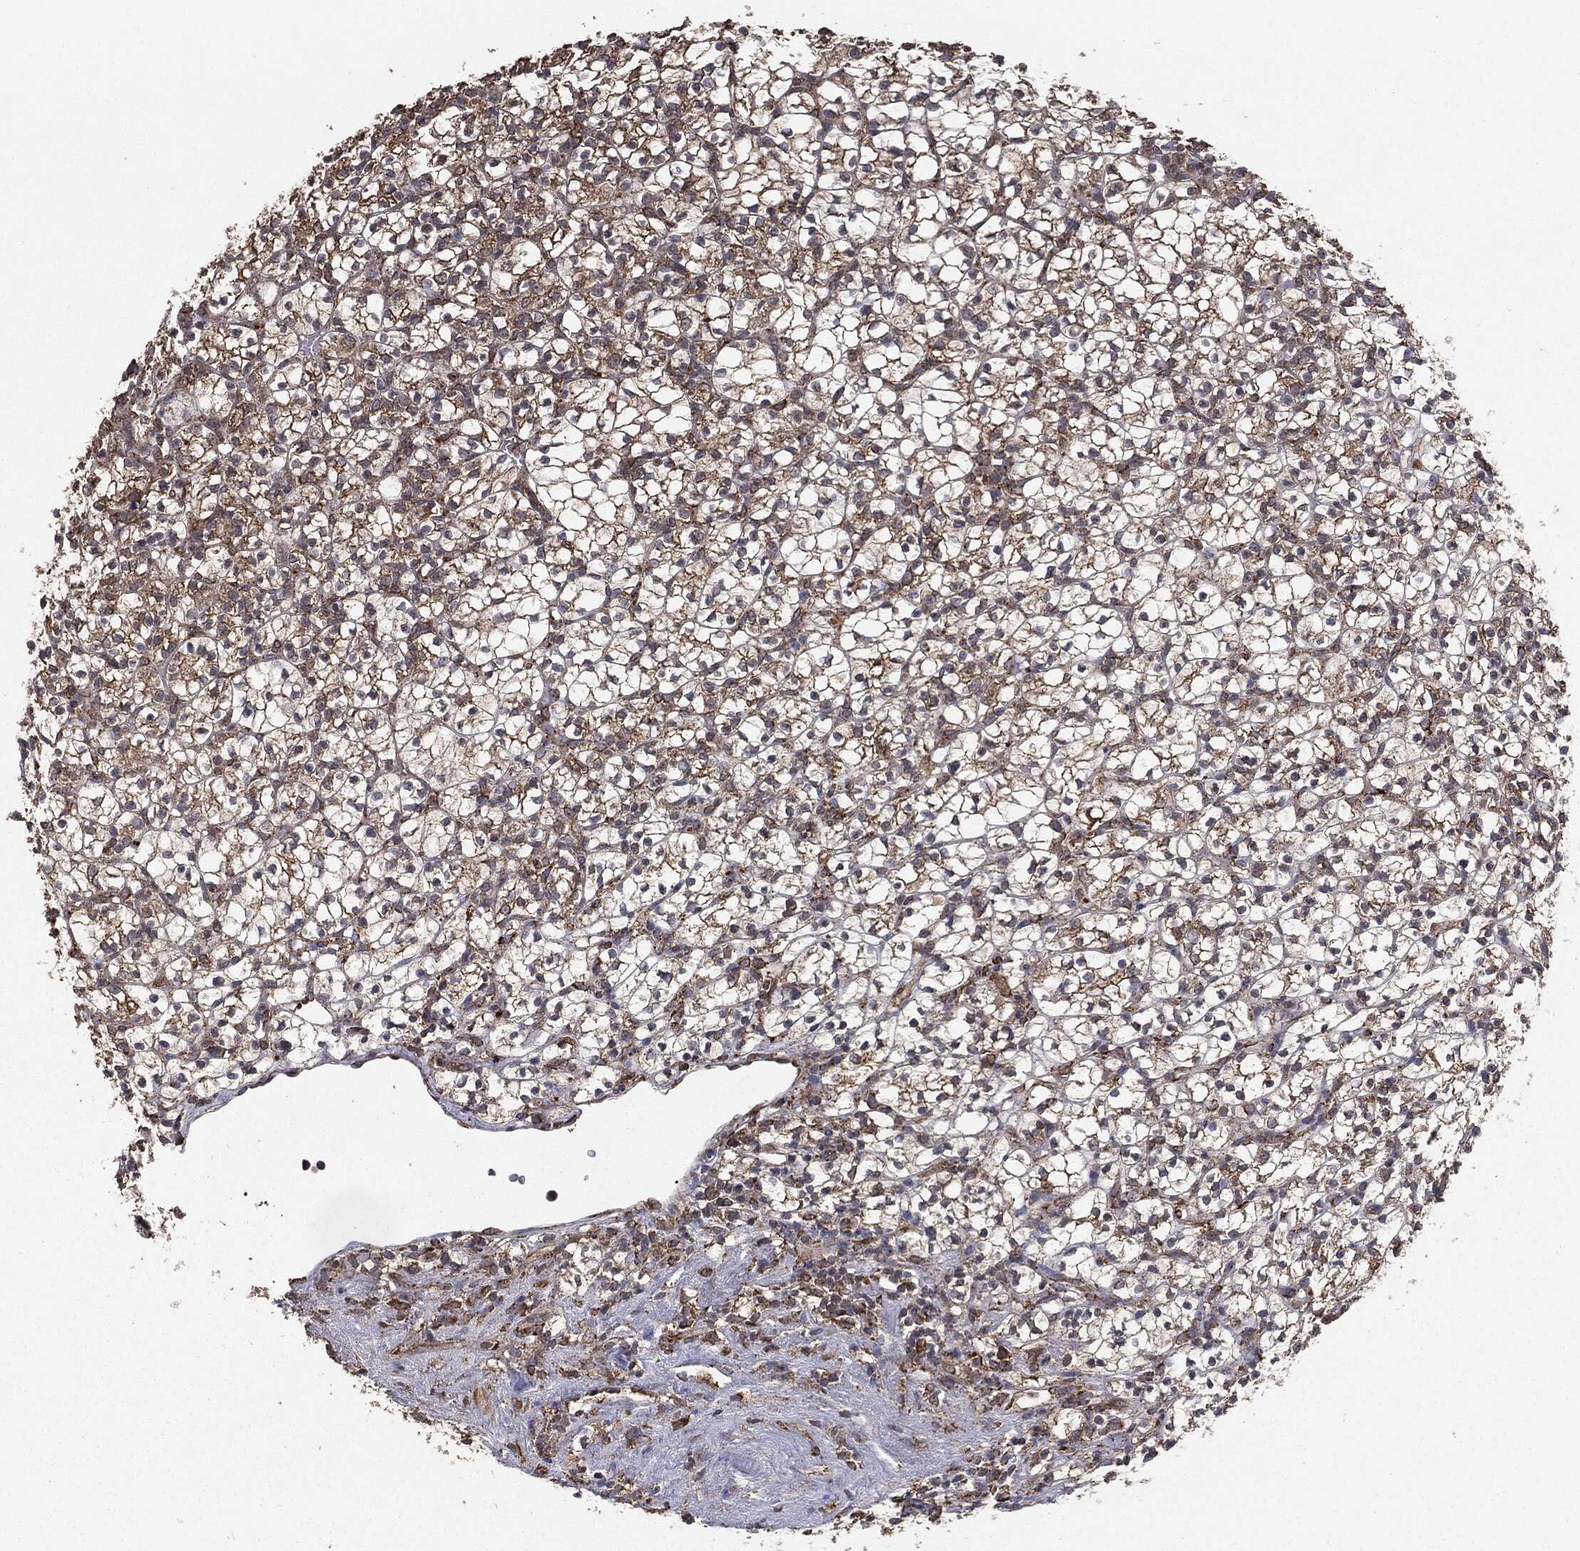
{"staining": {"intensity": "moderate", "quantity": ">75%", "location": "cytoplasmic/membranous"}, "tissue": "renal cancer", "cell_type": "Tumor cells", "image_type": "cancer", "snomed": [{"axis": "morphology", "description": "Adenocarcinoma, NOS"}, {"axis": "topography", "description": "Kidney"}], "caption": "Approximately >75% of tumor cells in human renal cancer (adenocarcinoma) demonstrate moderate cytoplasmic/membranous protein expression as visualized by brown immunohistochemical staining.", "gene": "MTOR", "patient": {"sex": "female", "age": 89}}